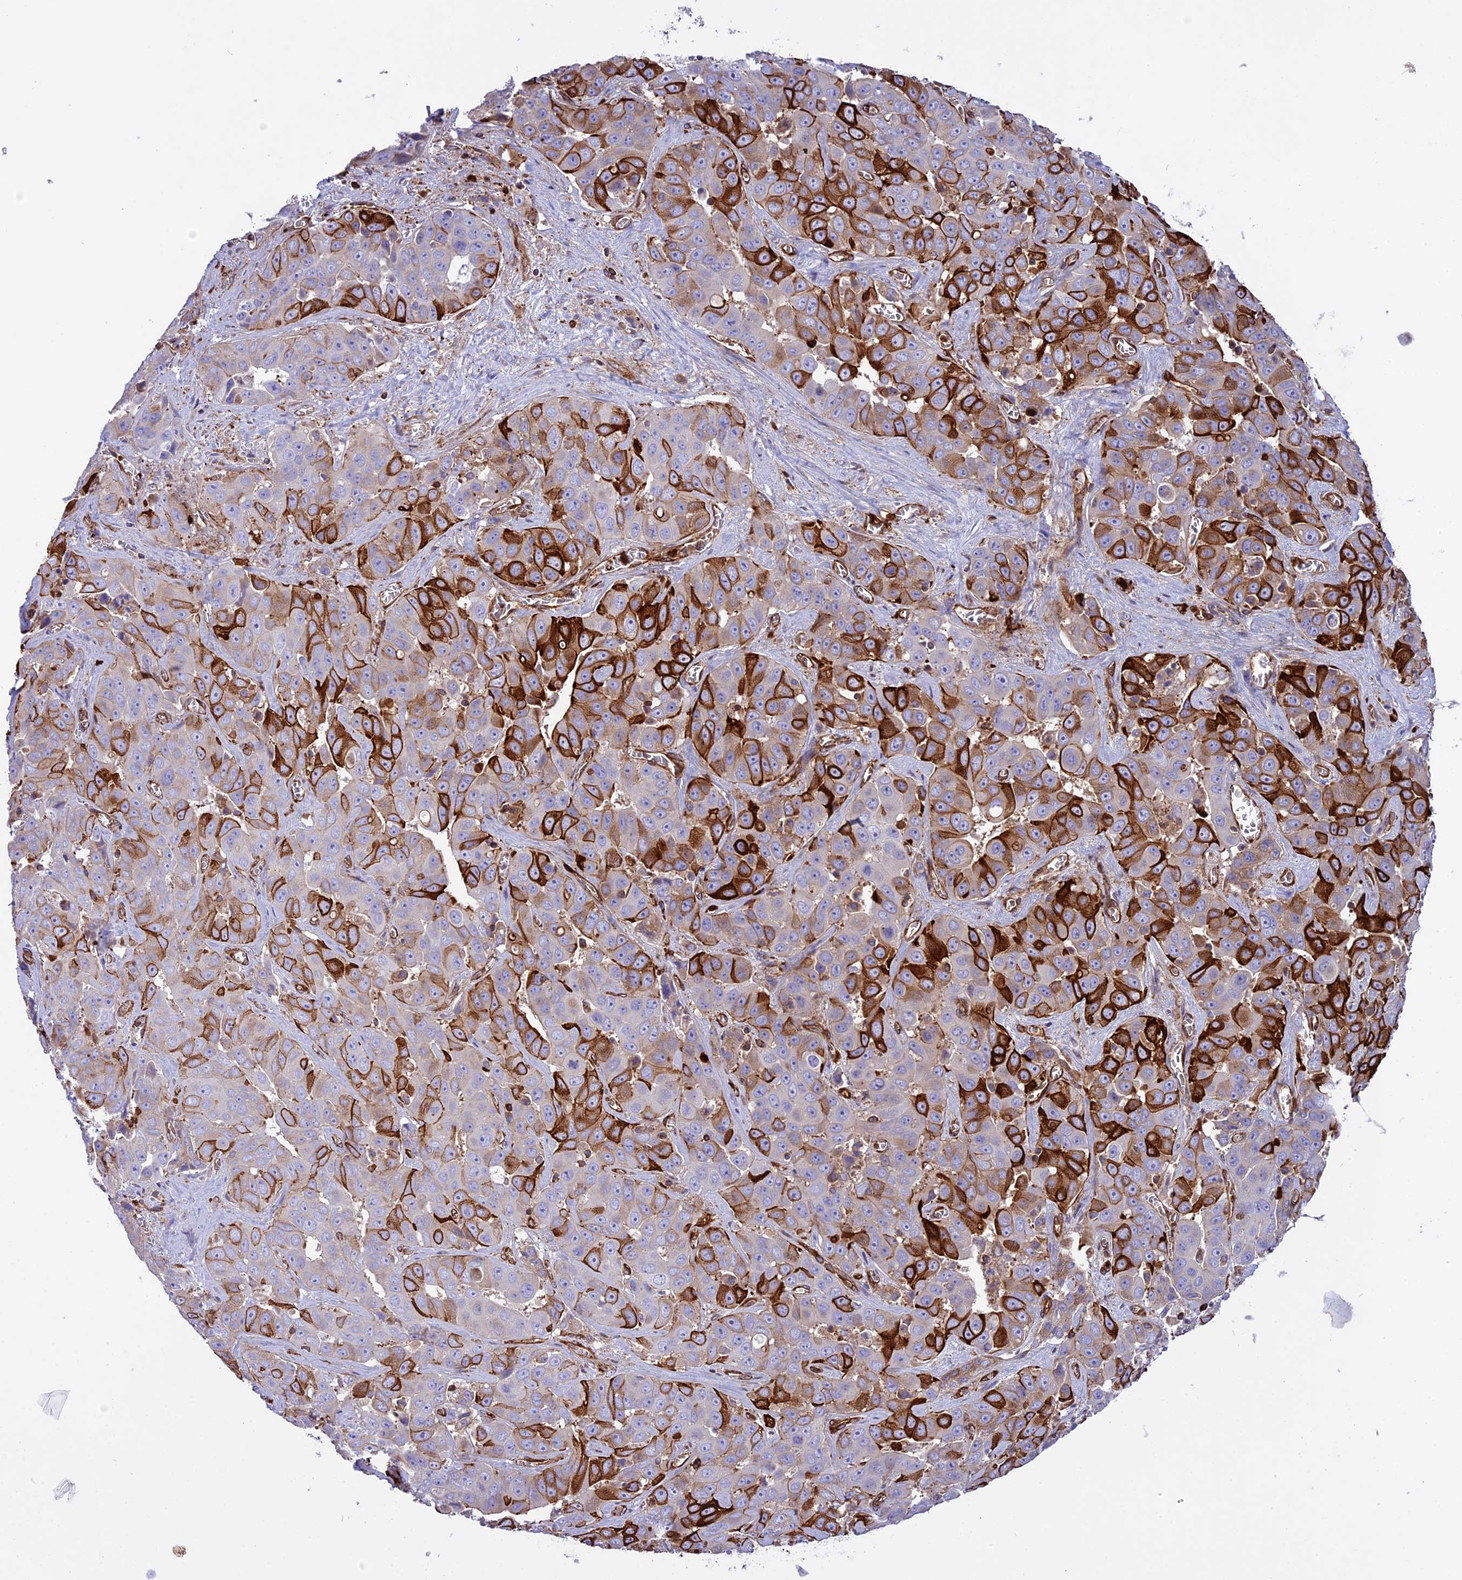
{"staining": {"intensity": "strong", "quantity": "<25%", "location": "cytoplasmic/membranous"}, "tissue": "liver cancer", "cell_type": "Tumor cells", "image_type": "cancer", "snomed": [{"axis": "morphology", "description": "Cholangiocarcinoma"}, {"axis": "topography", "description": "Liver"}], "caption": "The micrograph exhibits staining of cholangiocarcinoma (liver), revealing strong cytoplasmic/membranous protein staining (brown color) within tumor cells.", "gene": "CD99L2", "patient": {"sex": "female", "age": 52}}